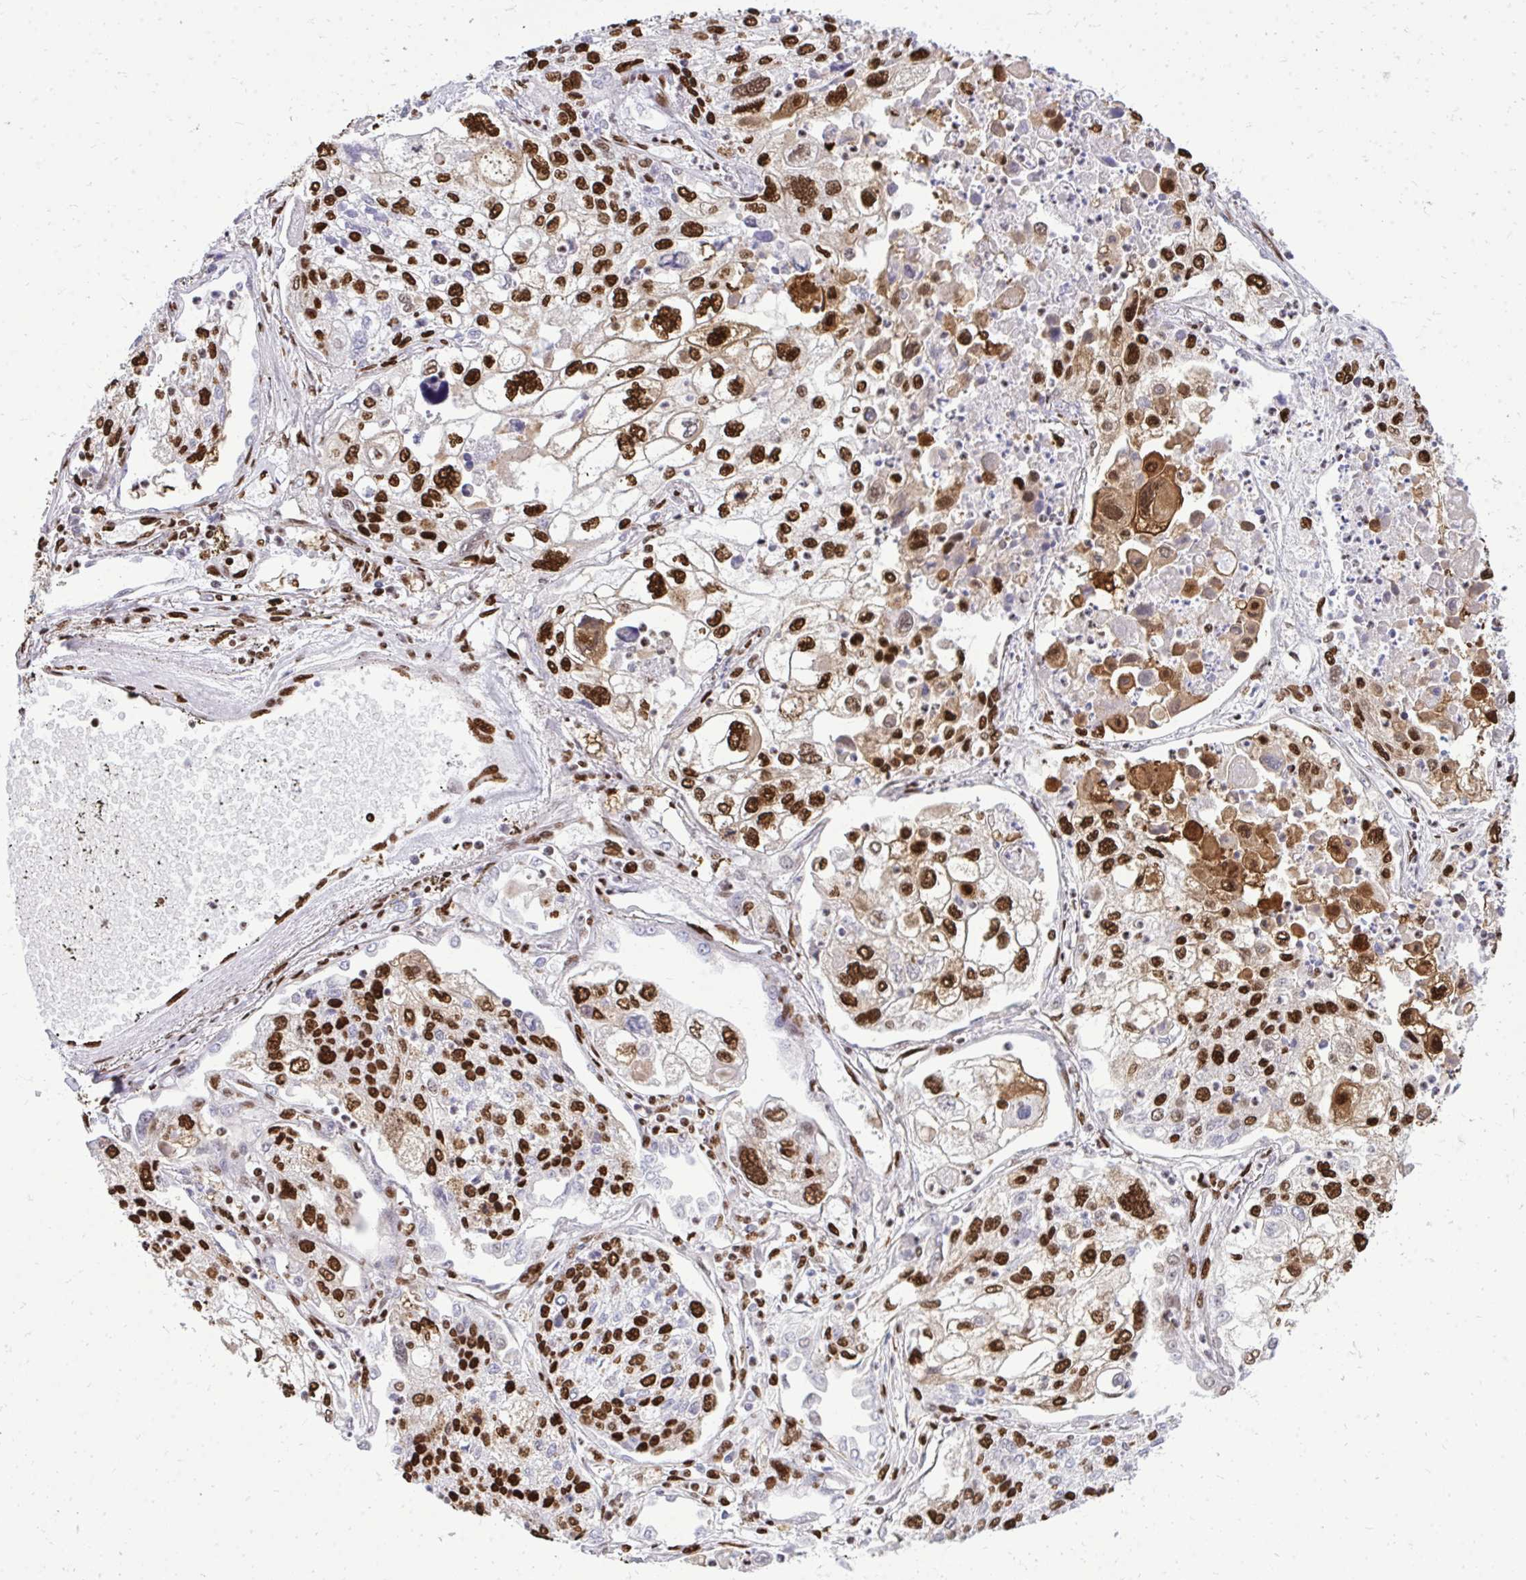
{"staining": {"intensity": "strong", "quantity": ">75%", "location": "nuclear"}, "tissue": "lung cancer", "cell_type": "Tumor cells", "image_type": "cancer", "snomed": [{"axis": "morphology", "description": "Squamous cell carcinoma, NOS"}, {"axis": "topography", "description": "Lung"}], "caption": "Lung cancer (squamous cell carcinoma) stained with a brown dye reveals strong nuclear positive staining in about >75% of tumor cells.", "gene": "TBL1Y", "patient": {"sex": "male", "age": 74}}